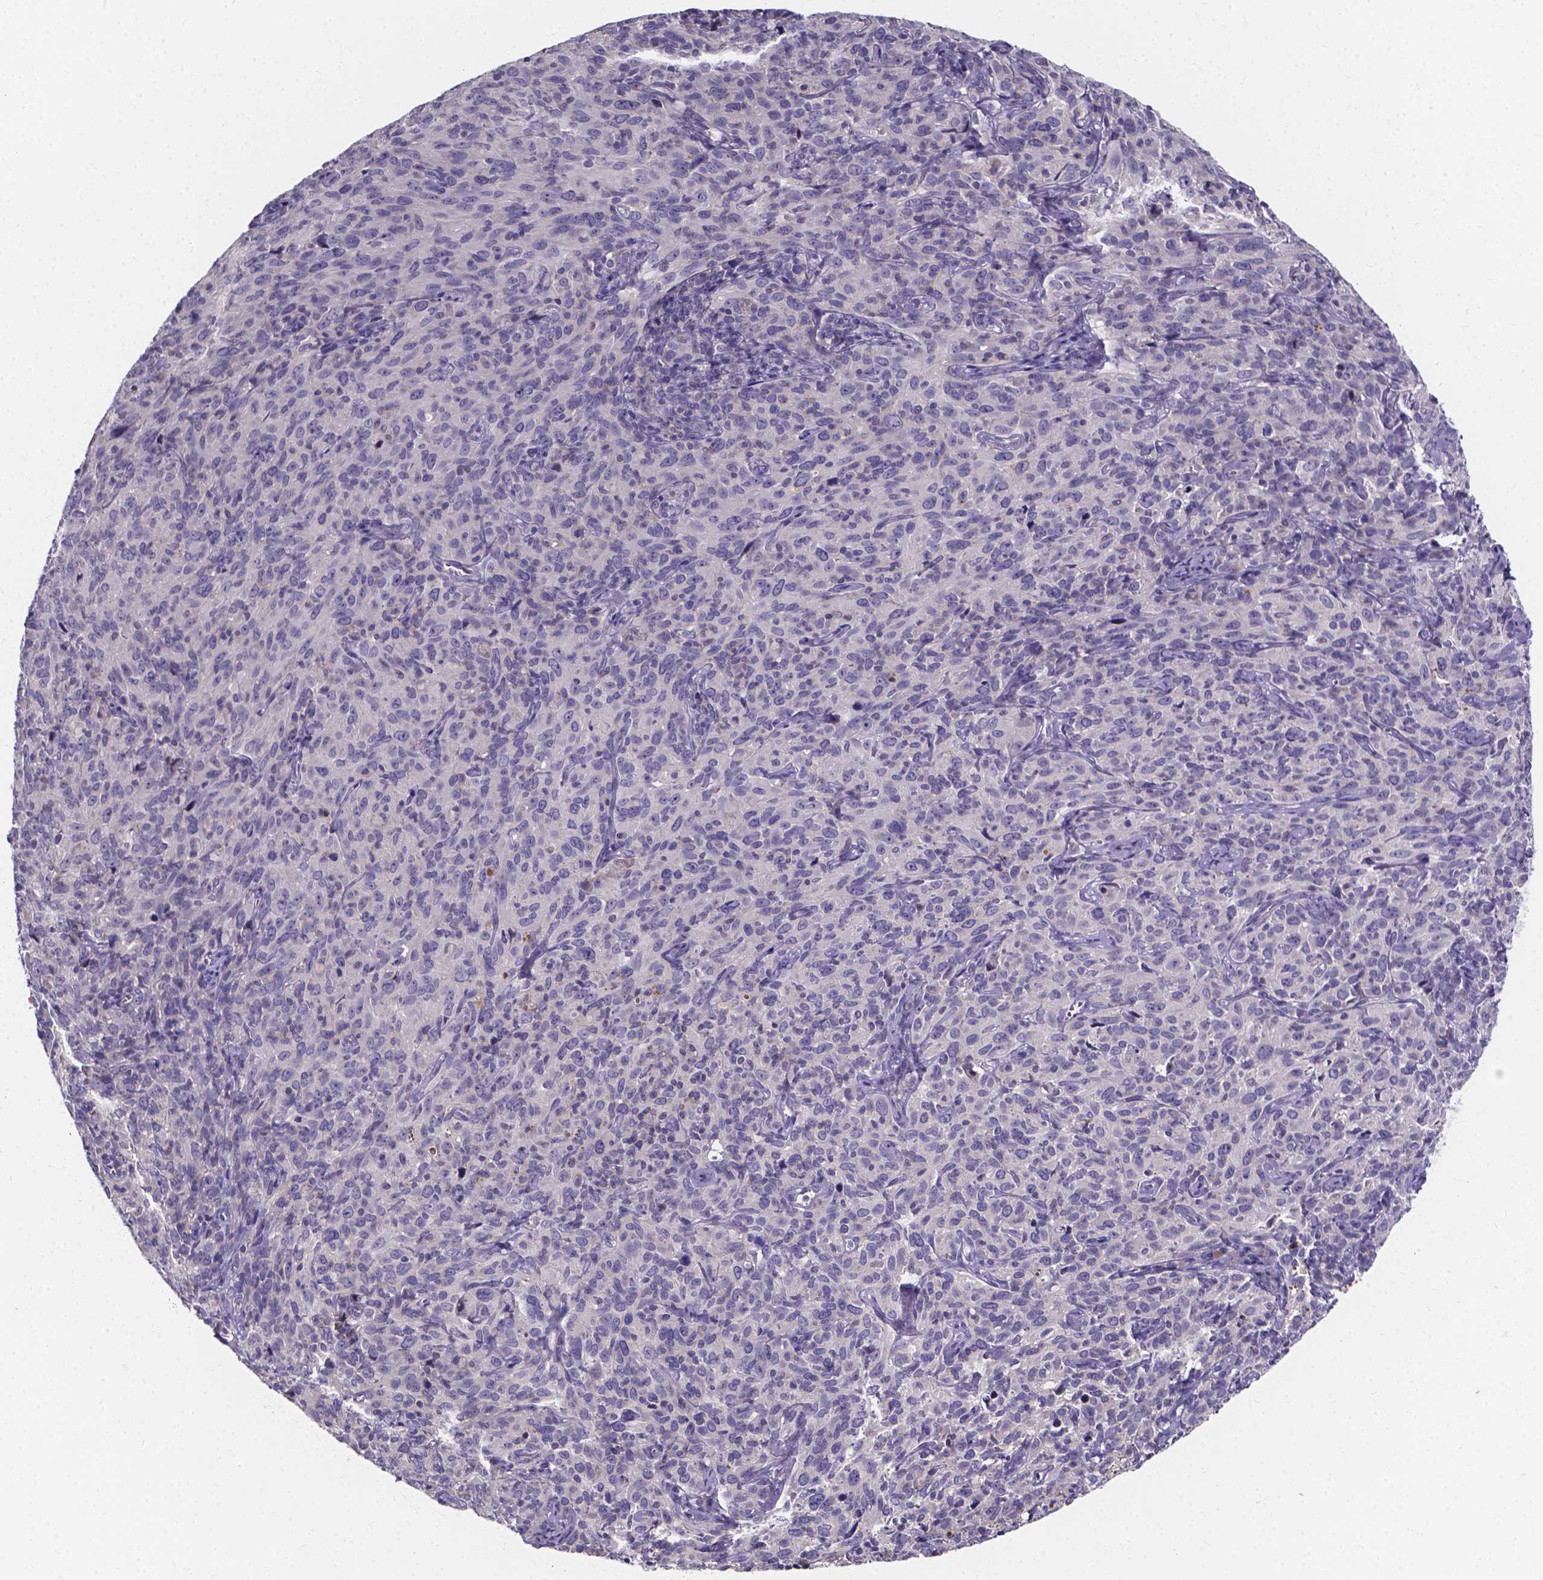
{"staining": {"intensity": "negative", "quantity": "none", "location": "none"}, "tissue": "cervical cancer", "cell_type": "Tumor cells", "image_type": "cancer", "snomed": [{"axis": "morphology", "description": "Squamous cell carcinoma, NOS"}, {"axis": "topography", "description": "Cervix"}], "caption": "This image is of cervical cancer stained with IHC to label a protein in brown with the nuclei are counter-stained blue. There is no positivity in tumor cells. (IHC, brightfield microscopy, high magnification).", "gene": "SPOCD1", "patient": {"sex": "female", "age": 51}}